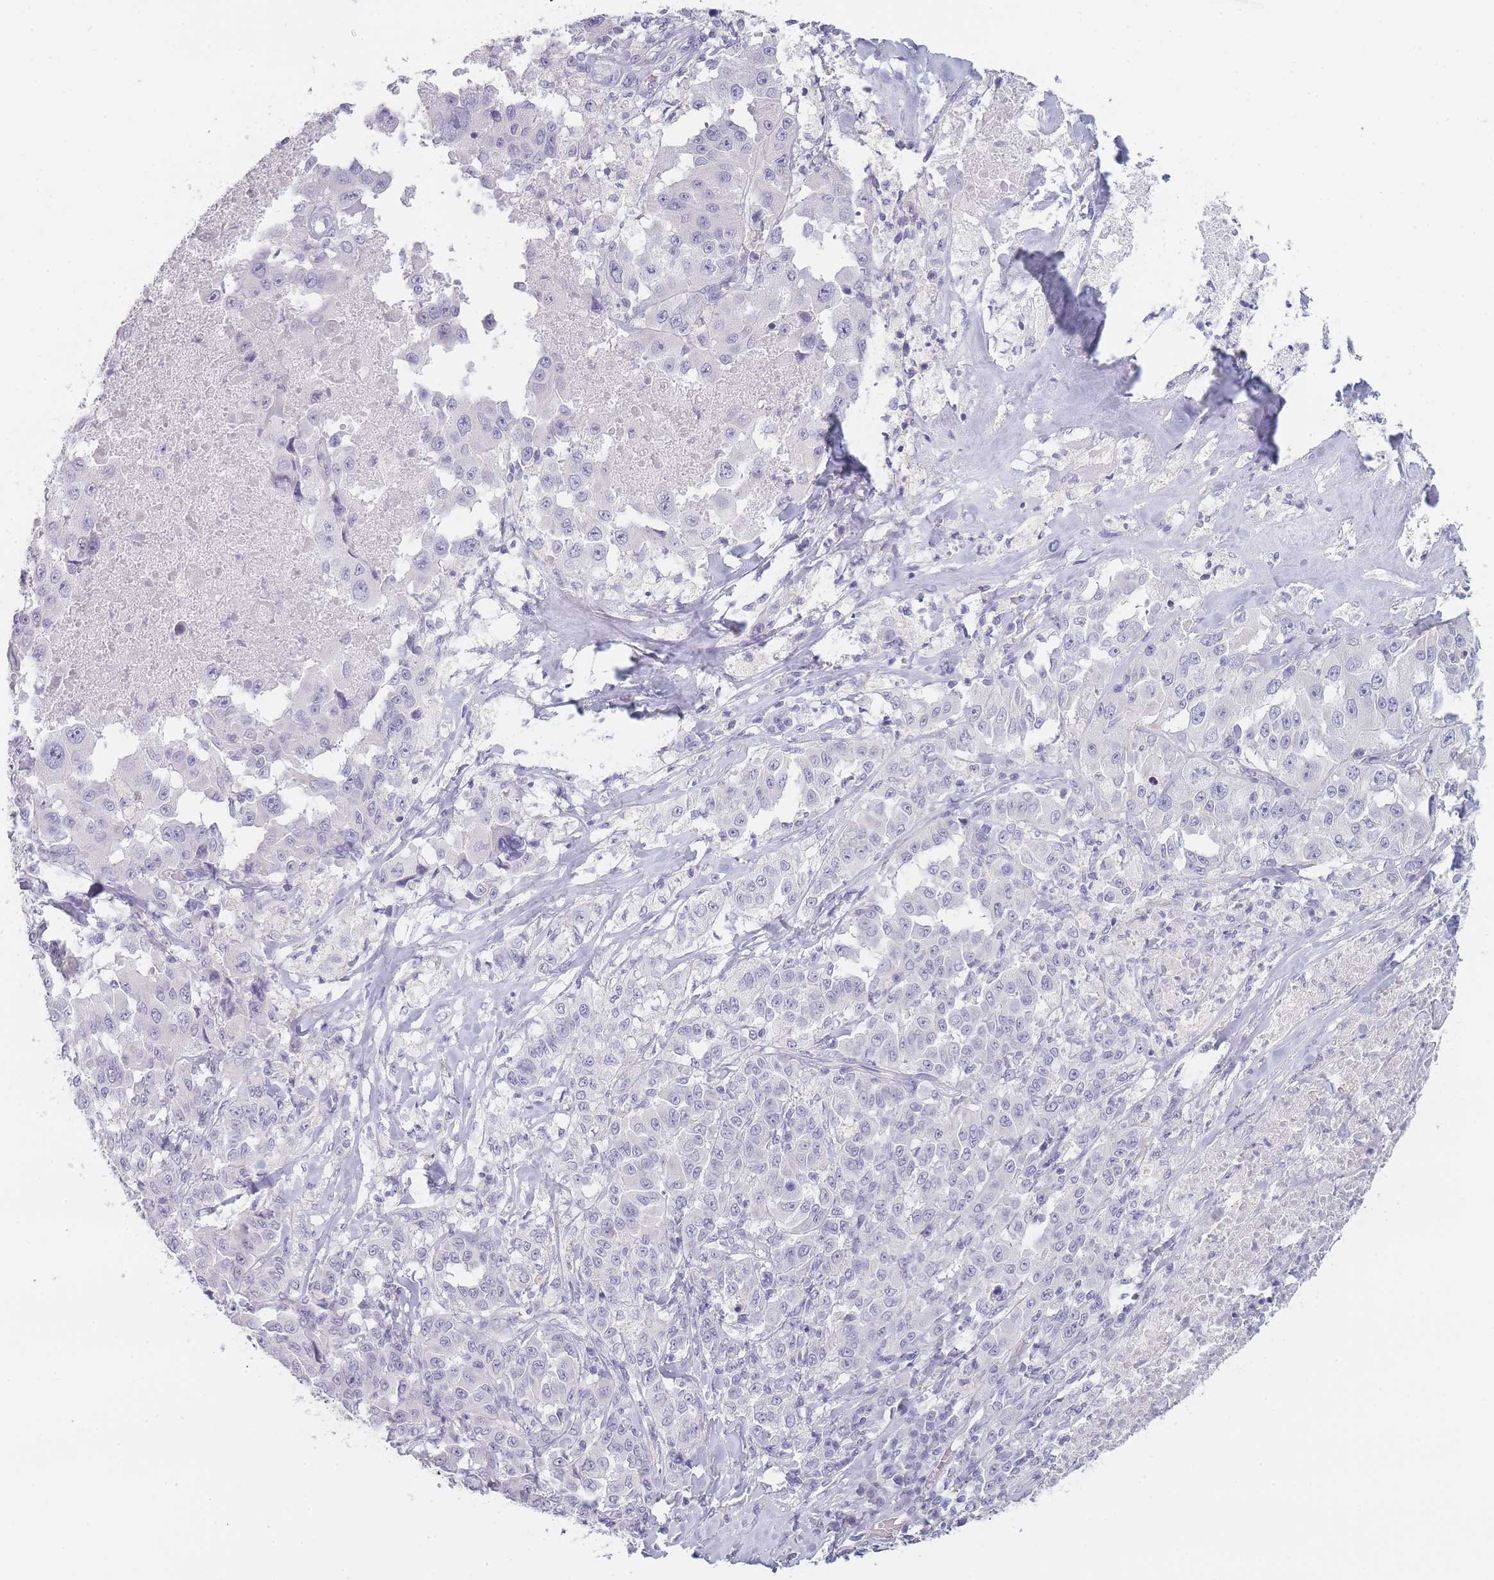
{"staining": {"intensity": "negative", "quantity": "none", "location": "none"}, "tissue": "melanoma", "cell_type": "Tumor cells", "image_type": "cancer", "snomed": [{"axis": "morphology", "description": "Malignant melanoma, Metastatic site"}, {"axis": "topography", "description": "Lymph node"}], "caption": "High power microscopy photomicrograph of an IHC micrograph of malignant melanoma (metastatic site), revealing no significant expression in tumor cells.", "gene": "INS", "patient": {"sex": "male", "age": 62}}